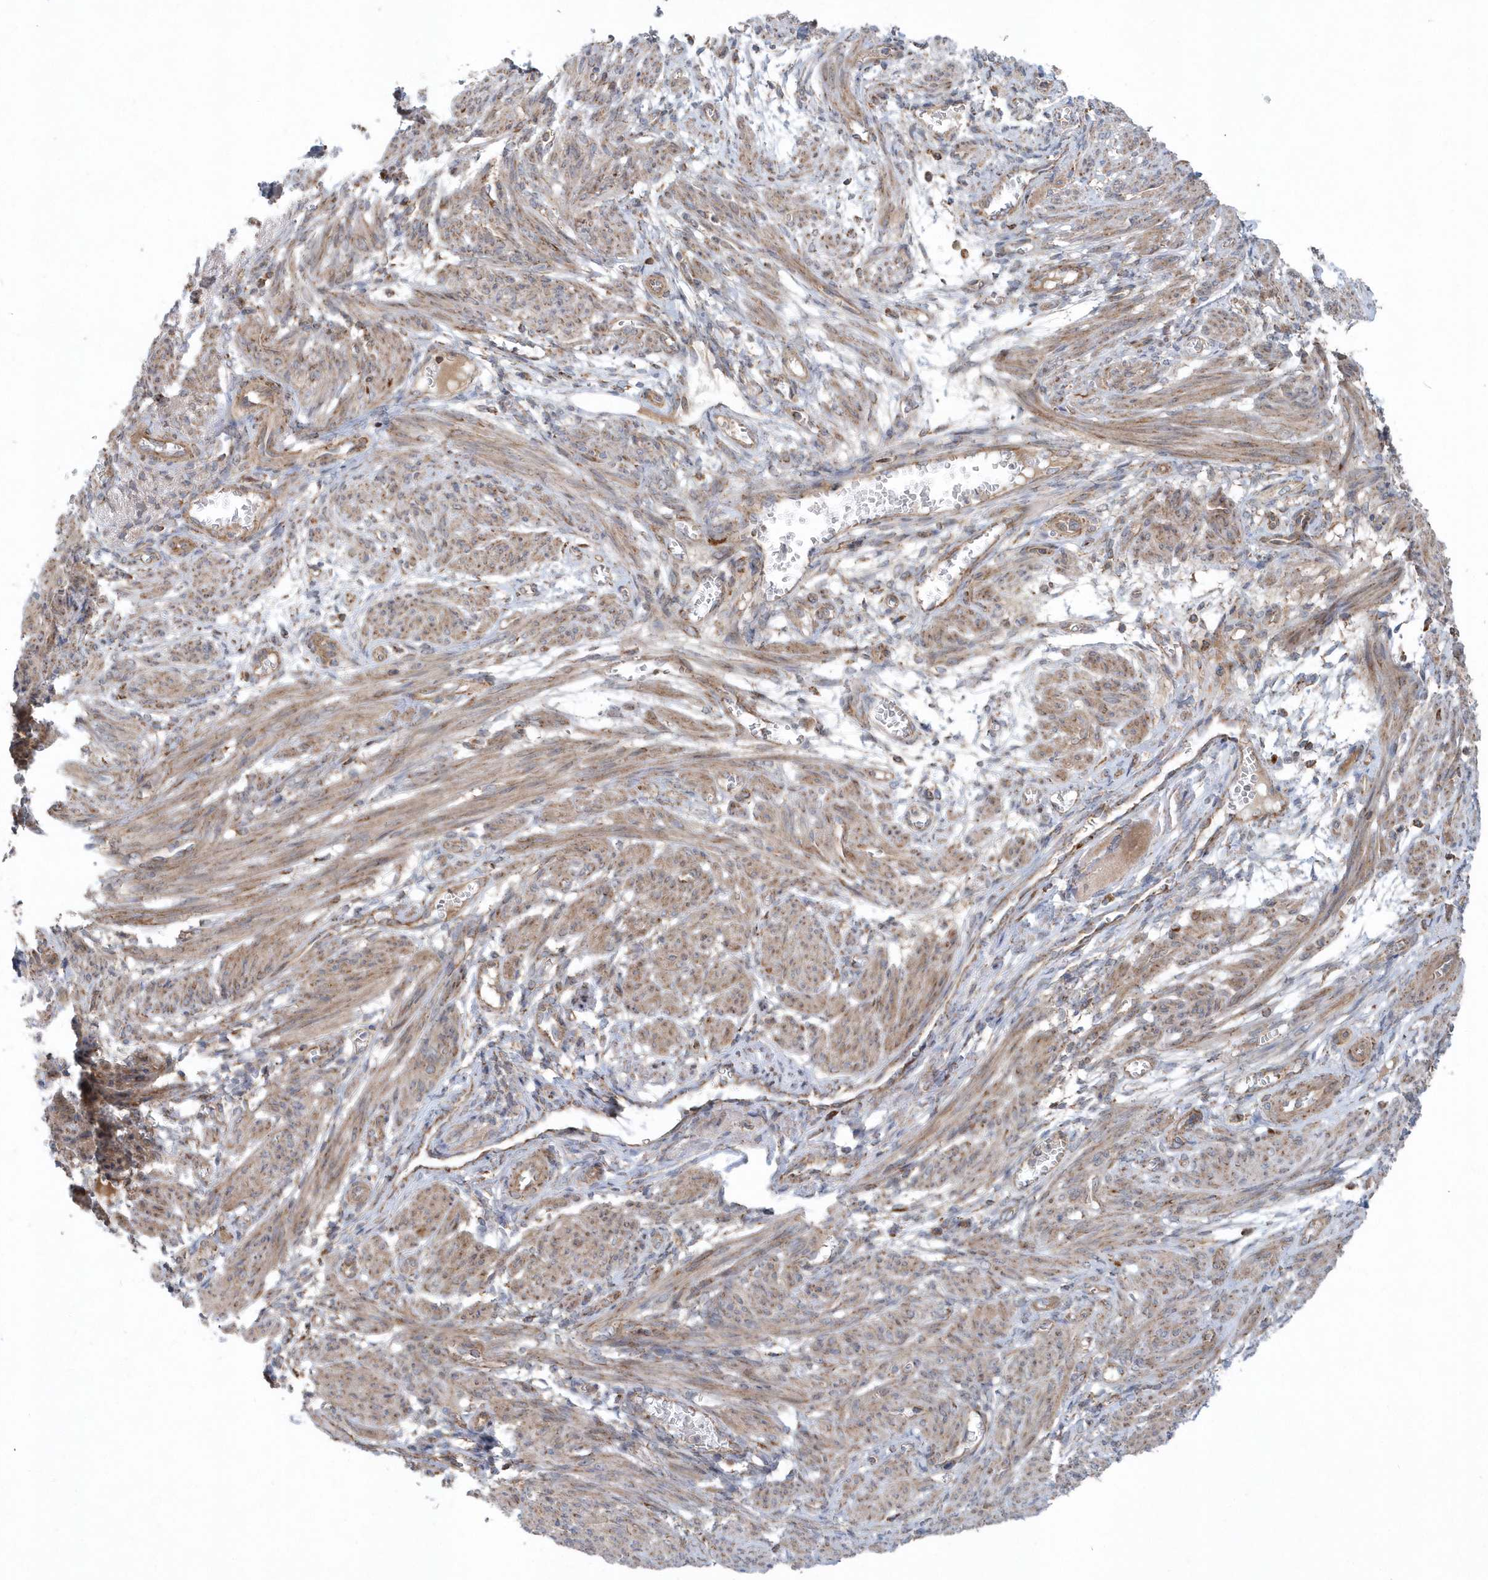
{"staining": {"intensity": "weak", "quantity": ">75%", "location": "cytoplasmic/membranous"}, "tissue": "smooth muscle", "cell_type": "Smooth muscle cells", "image_type": "normal", "snomed": [{"axis": "morphology", "description": "Normal tissue, NOS"}, {"axis": "topography", "description": "Smooth muscle"}], "caption": "A high-resolution histopathology image shows immunohistochemistry staining of unremarkable smooth muscle, which demonstrates weak cytoplasmic/membranous positivity in approximately >75% of smooth muscle cells. The staining was performed using DAB (3,3'-diaminobenzidine) to visualize the protein expression in brown, while the nuclei were stained in blue with hematoxylin (Magnification: 20x).", "gene": "PPP1R7", "patient": {"sex": "female", "age": 39}}